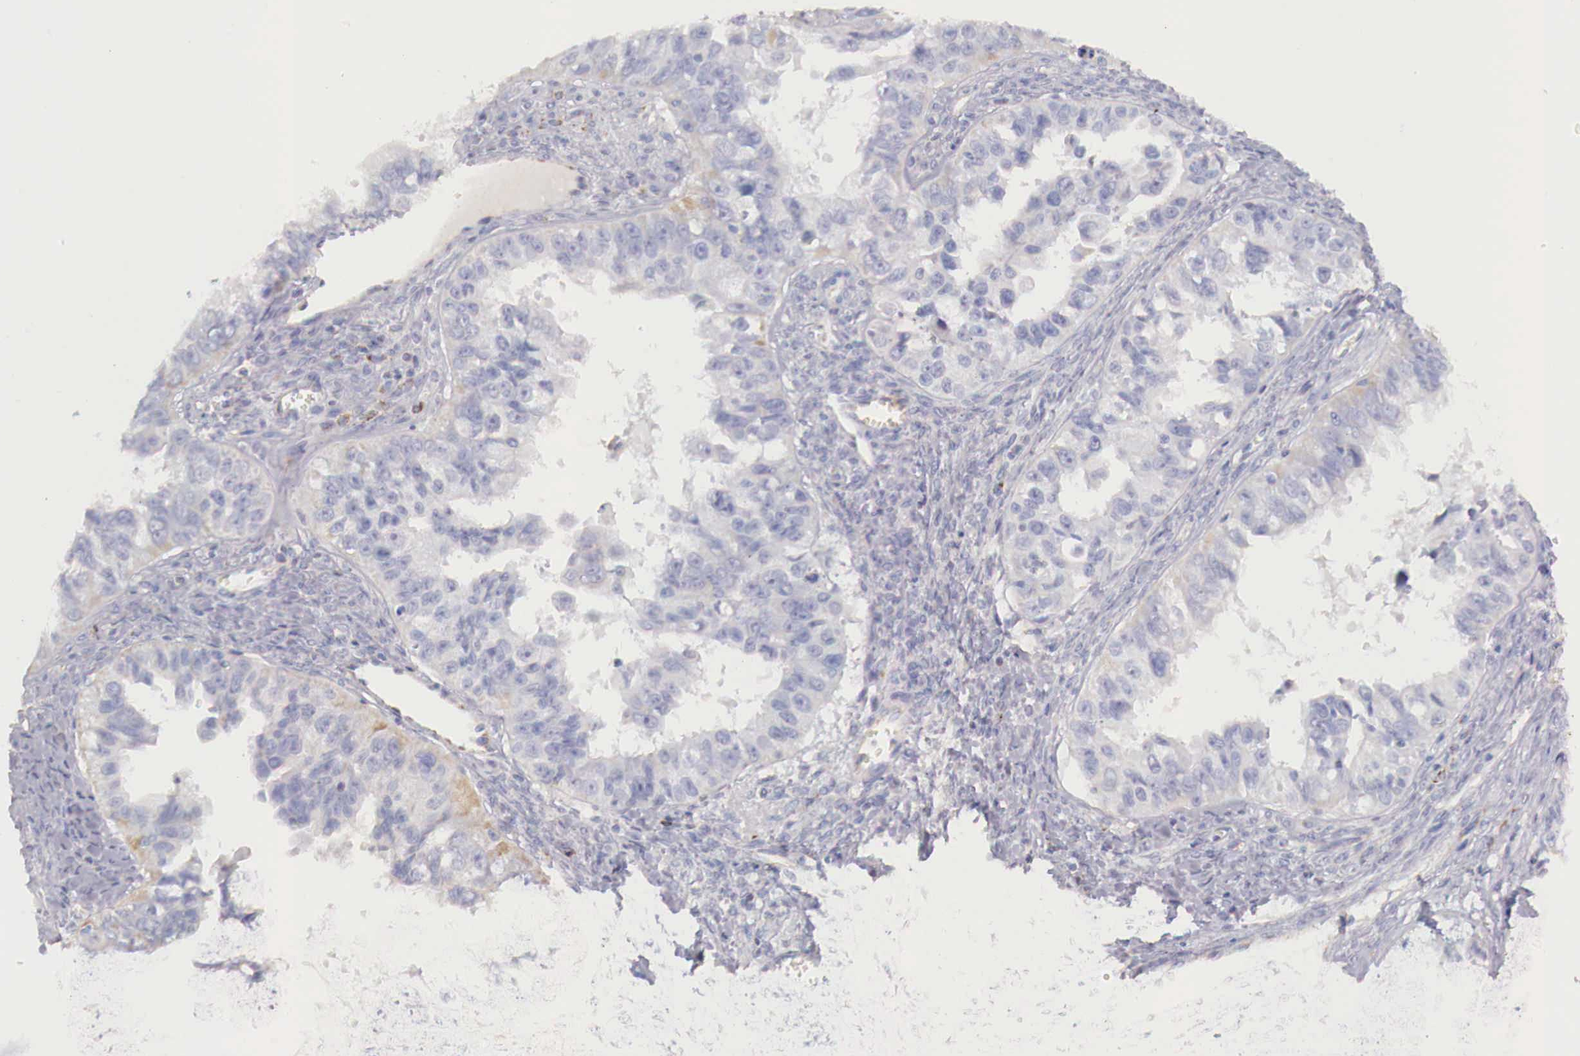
{"staining": {"intensity": "weak", "quantity": "<25%", "location": "cytoplasmic/membranous"}, "tissue": "ovarian cancer", "cell_type": "Tumor cells", "image_type": "cancer", "snomed": [{"axis": "morphology", "description": "Carcinoma, endometroid"}, {"axis": "topography", "description": "Ovary"}], "caption": "A micrograph of ovarian cancer (endometroid carcinoma) stained for a protein exhibits no brown staining in tumor cells. (DAB (3,3'-diaminobenzidine) IHC visualized using brightfield microscopy, high magnification).", "gene": "IDH3G", "patient": {"sex": "female", "age": 85}}